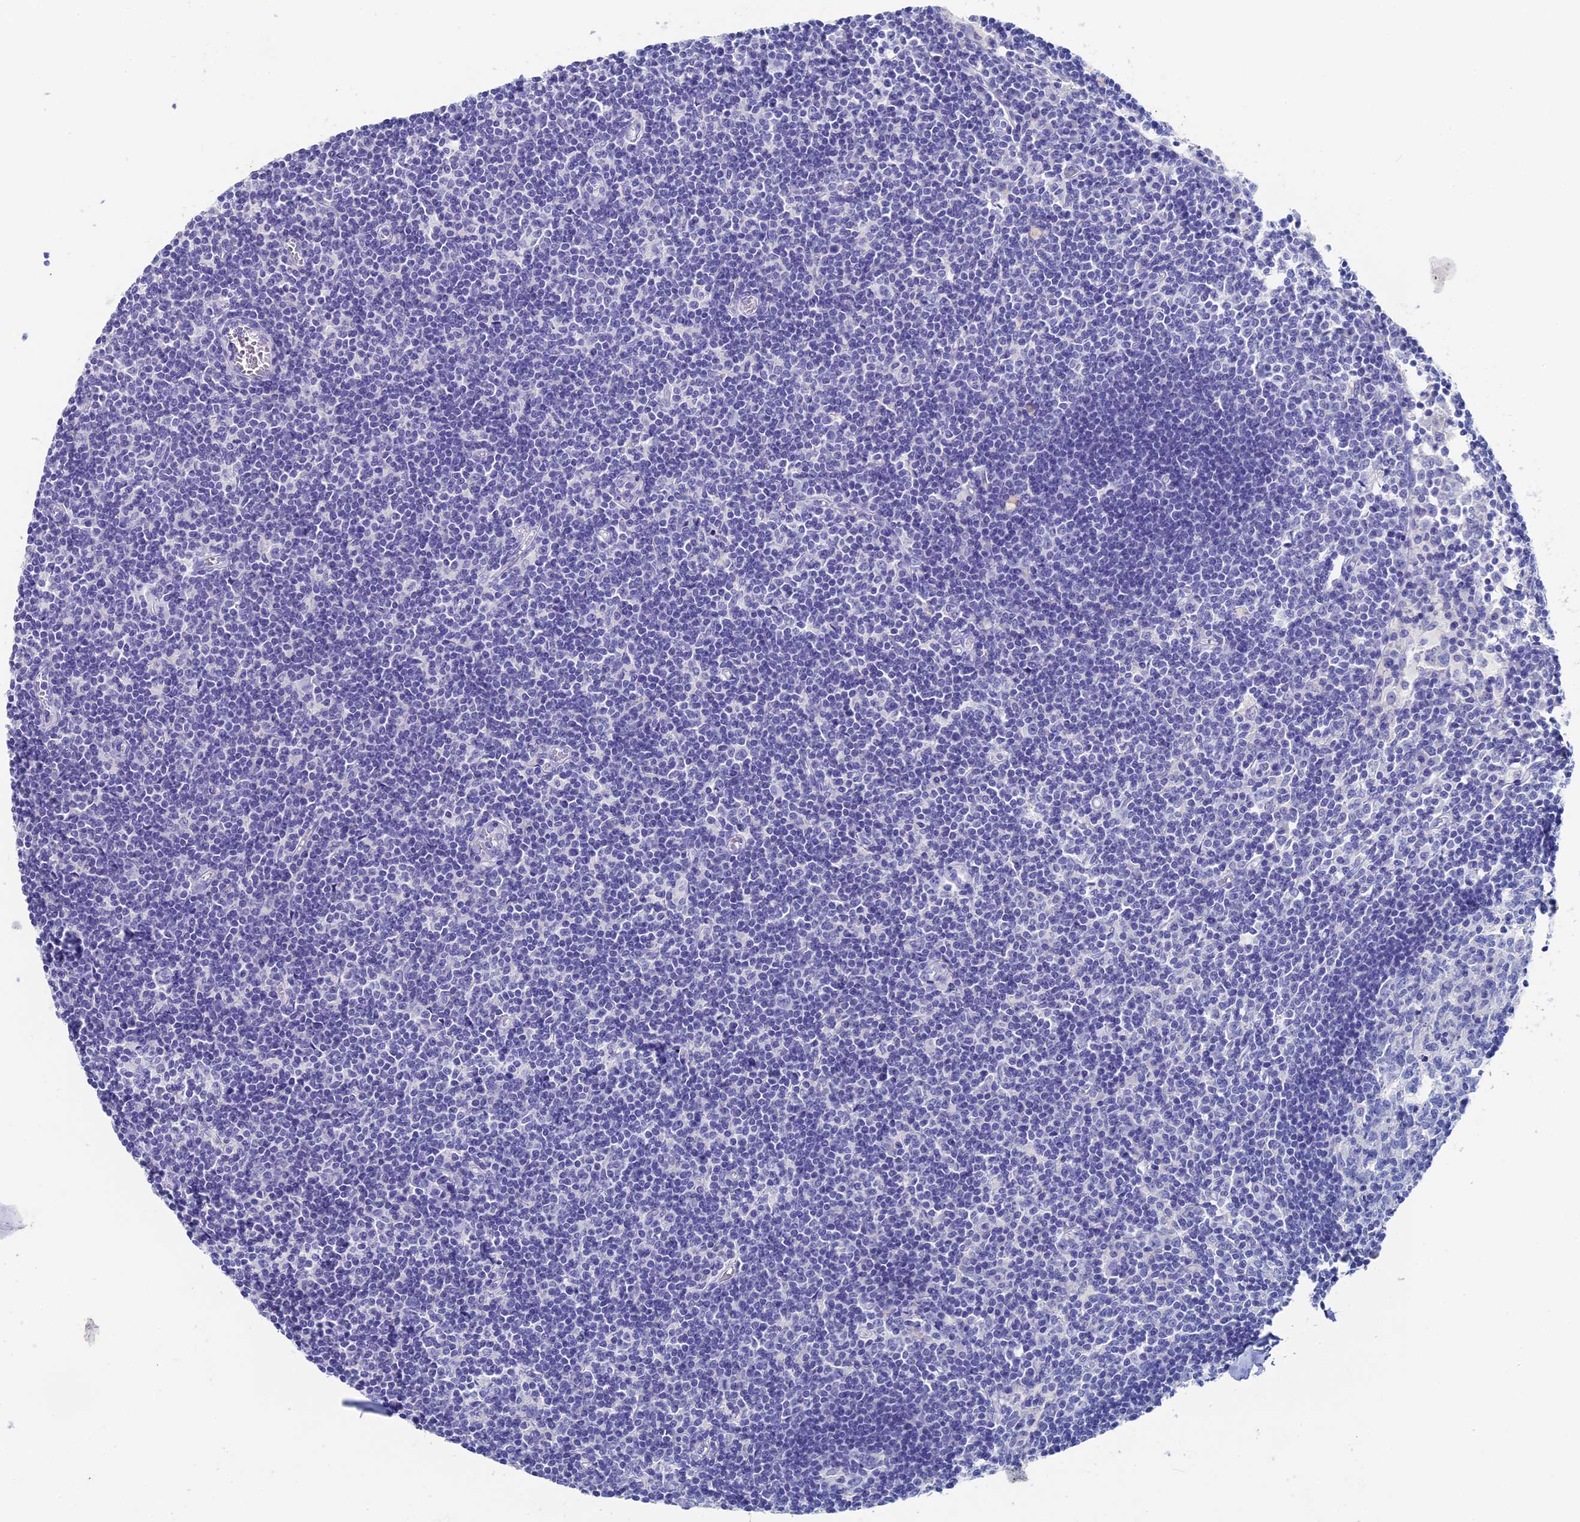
{"staining": {"intensity": "negative", "quantity": "none", "location": "none"}, "tissue": "lymph node", "cell_type": "Germinal center cells", "image_type": "normal", "snomed": [{"axis": "morphology", "description": "Normal tissue, NOS"}, {"axis": "topography", "description": "Lymph node"}], "caption": "DAB (3,3'-diaminobenzidine) immunohistochemical staining of benign human lymph node displays no significant expression in germinal center cells. Nuclei are stained in blue.", "gene": "UNC119", "patient": {"sex": "female", "age": 55}}